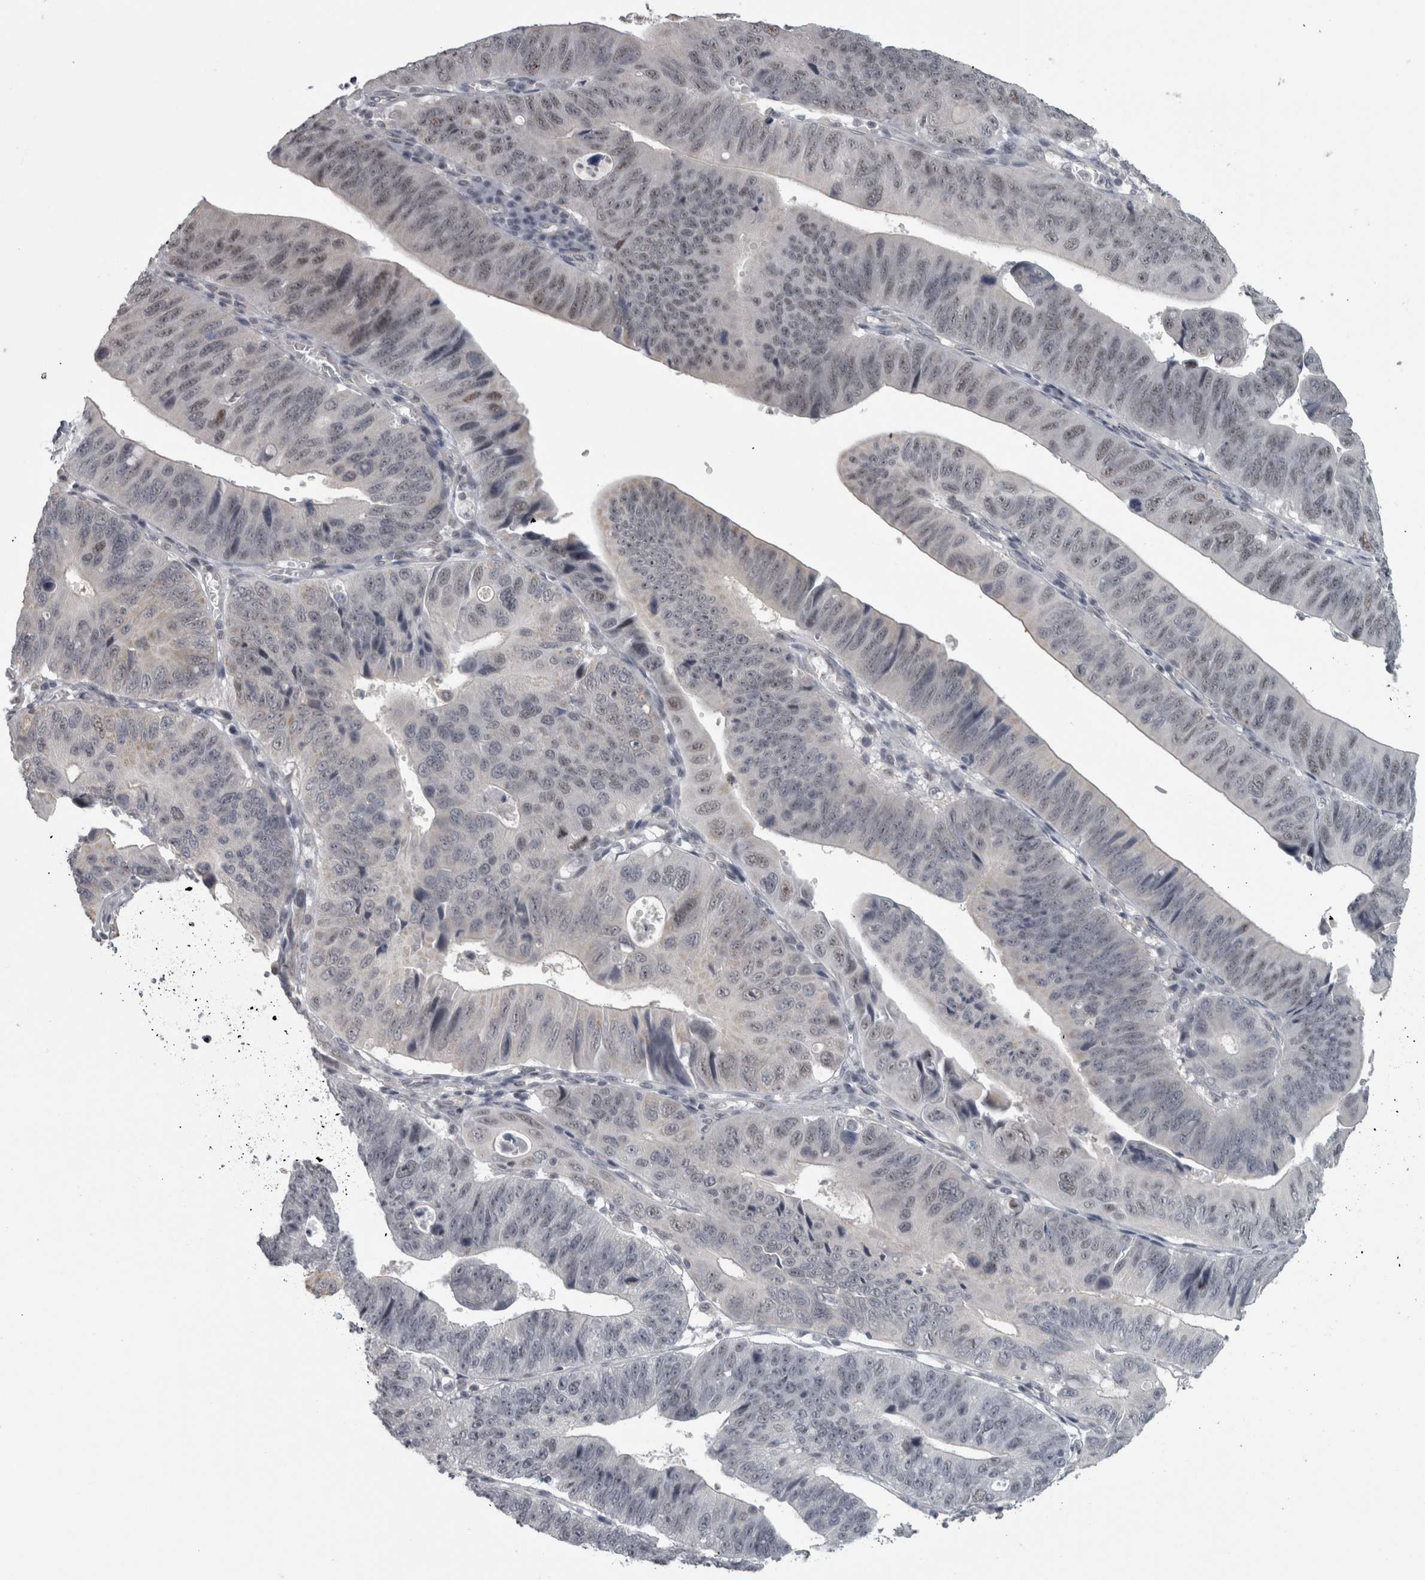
{"staining": {"intensity": "negative", "quantity": "none", "location": "none"}, "tissue": "stomach cancer", "cell_type": "Tumor cells", "image_type": "cancer", "snomed": [{"axis": "morphology", "description": "Adenocarcinoma, NOS"}, {"axis": "topography", "description": "Stomach"}], "caption": "Histopathology image shows no protein positivity in tumor cells of adenocarcinoma (stomach) tissue.", "gene": "PPP1R12B", "patient": {"sex": "male", "age": 59}}